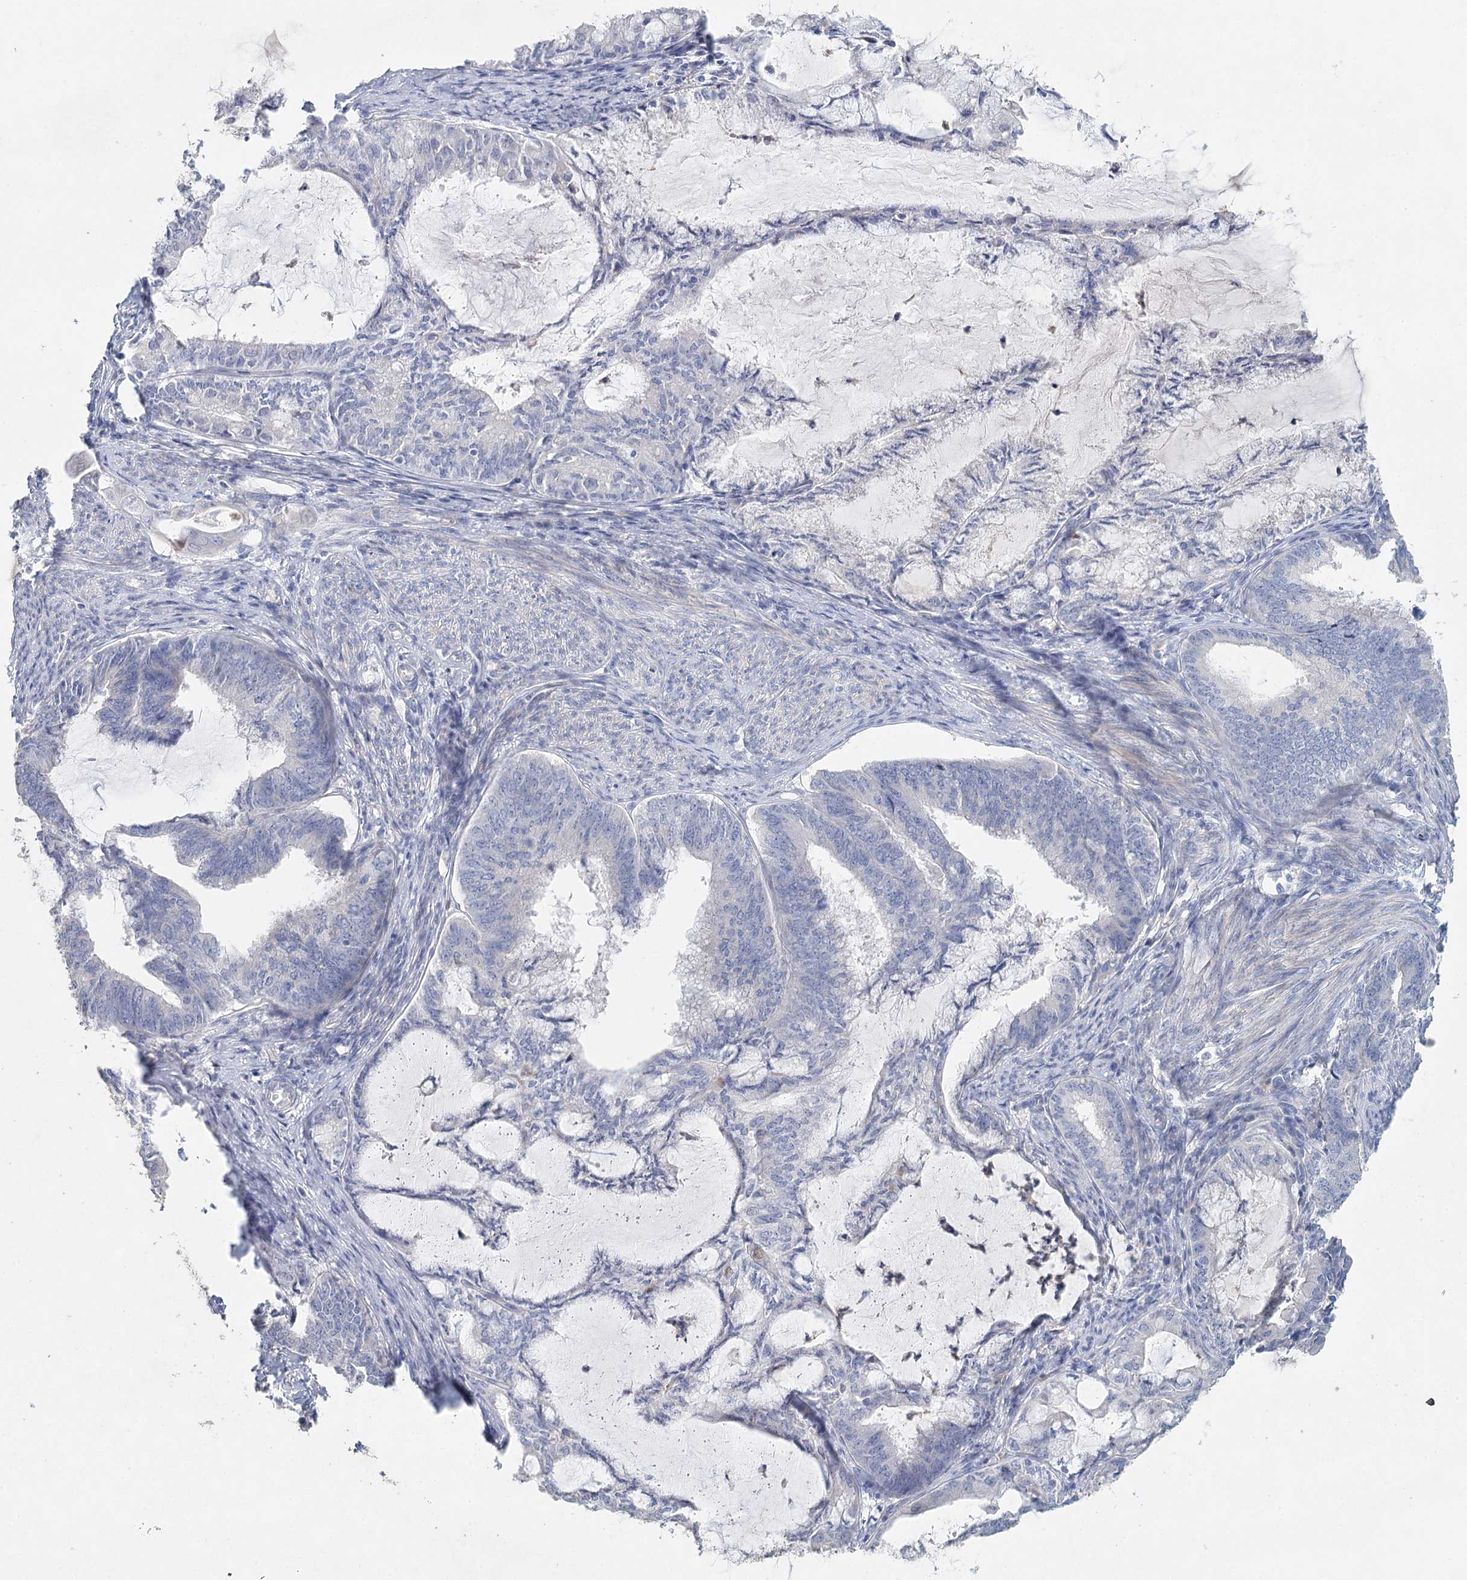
{"staining": {"intensity": "negative", "quantity": "none", "location": "none"}, "tissue": "endometrial cancer", "cell_type": "Tumor cells", "image_type": "cancer", "snomed": [{"axis": "morphology", "description": "Adenocarcinoma, NOS"}, {"axis": "topography", "description": "Endometrium"}], "caption": "Immunohistochemistry (IHC) photomicrograph of neoplastic tissue: endometrial cancer stained with DAB demonstrates no significant protein staining in tumor cells.", "gene": "MYL6B", "patient": {"sex": "female", "age": 86}}